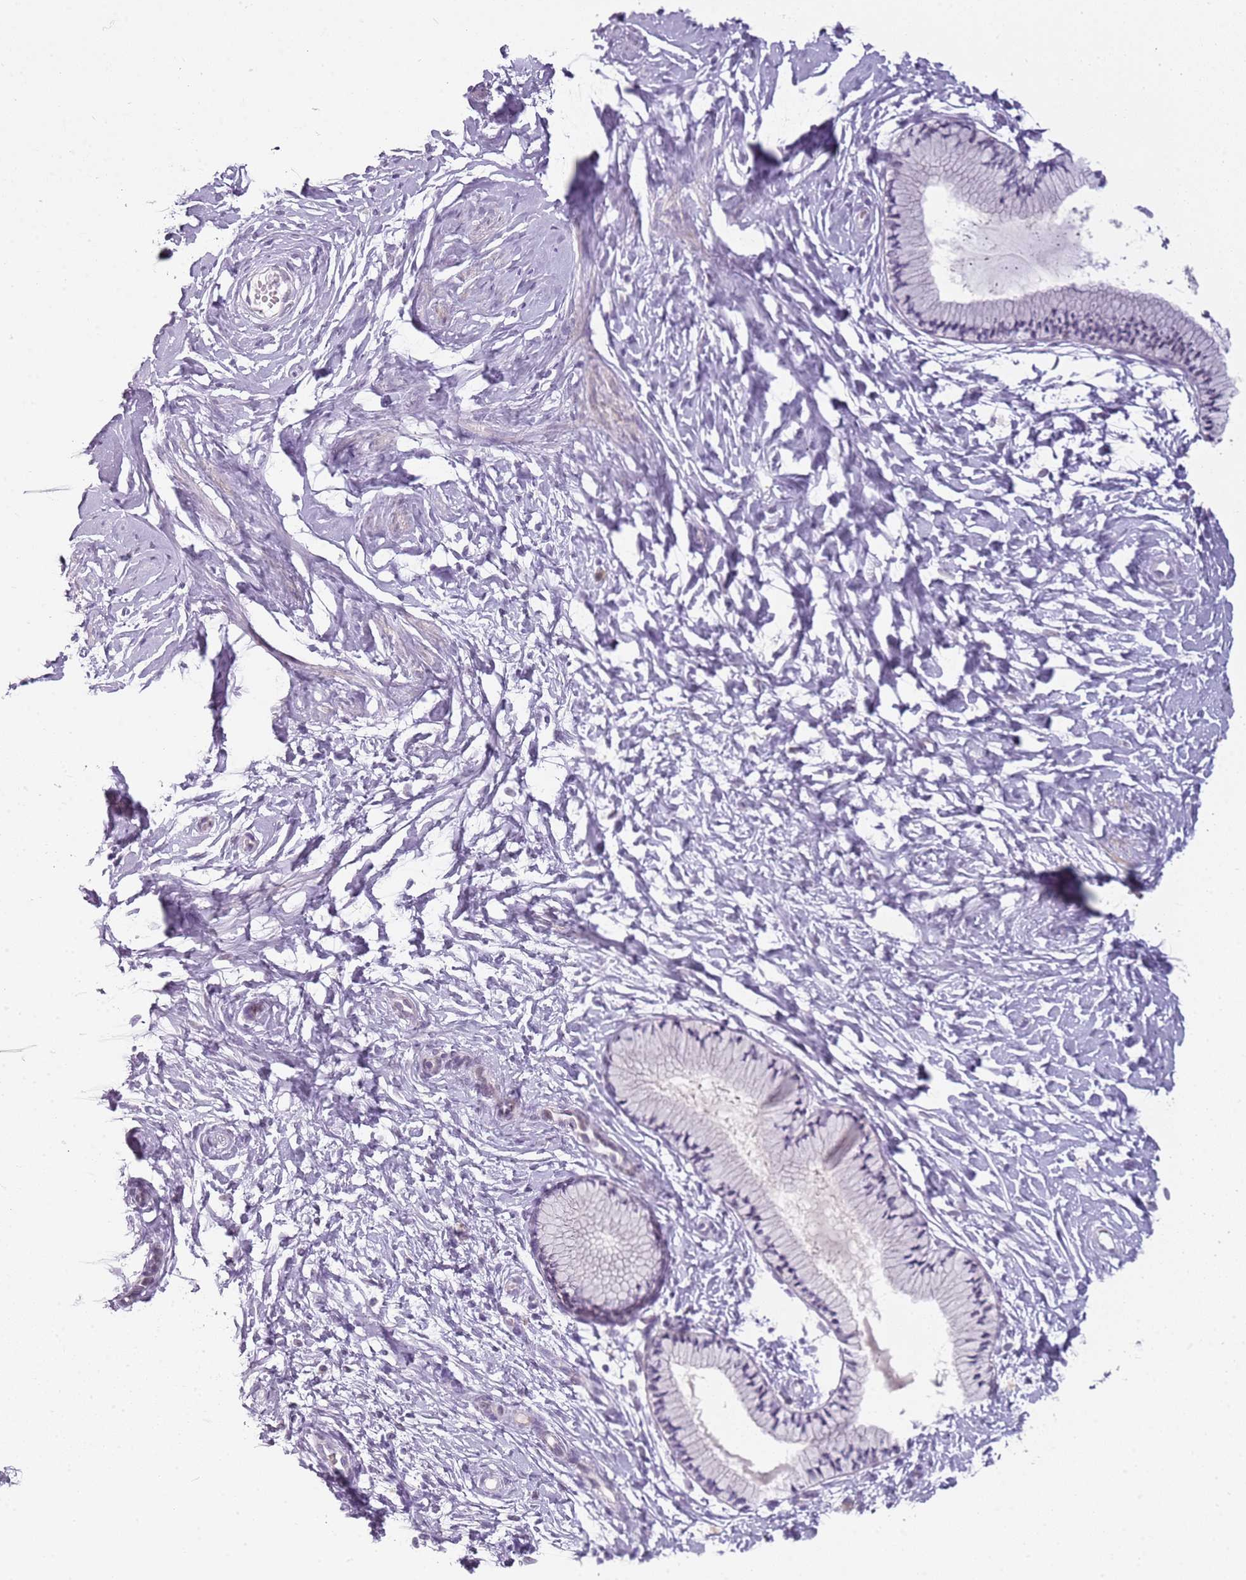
{"staining": {"intensity": "weak", "quantity": "<25%", "location": "cytoplasmic/membranous"}, "tissue": "cervix", "cell_type": "Glandular cells", "image_type": "normal", "snomed": [{"axis": "morphology", "description": "Normal tissue, NOS"}, {"axis": "topography", "description": "Cervix"}], "caption": "DAB immunohistochemical staining of normal human cervix demonstrates no significant positivity in glandular cells. (Immunohistochemistry, brightfield microscopy, high magnification).", "gene": "DEFB116", "patient": {"sex": "female", "age": 33}}